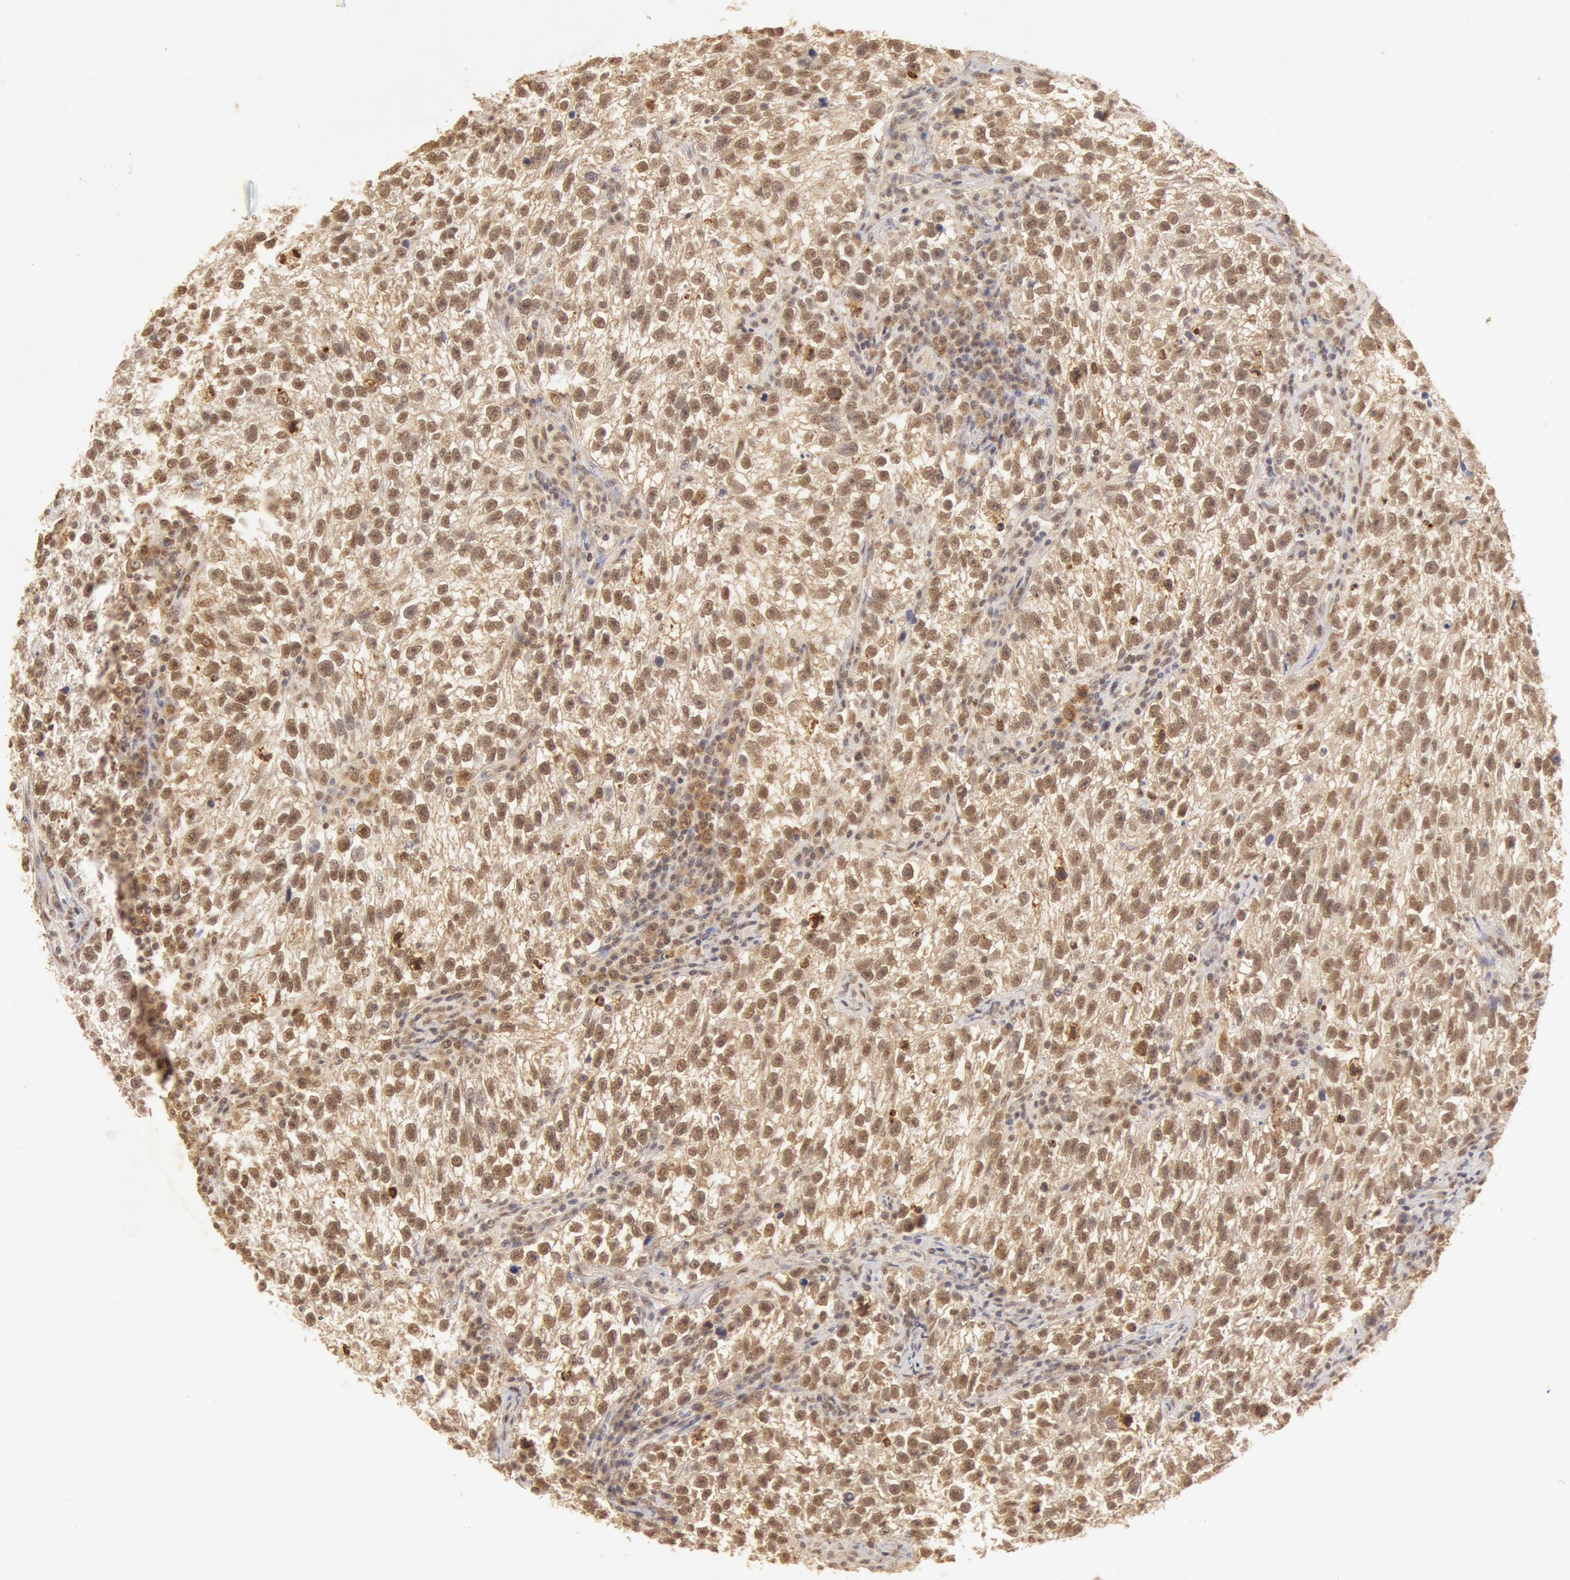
{"staining": {"intensity": "strong", "quantity": ">75%", "location": "cytoplasmic/membranous,nuclear"}, "tissue": "testis cancer", "cell_type": "Tumor cells", "image_type": "cancer", "snomed": [{"axis": "morphology", "description": "Seminoma, NOS"}, {"axis": "topography", "description": "Testis"}], "caption": "High-power microscopy captured an IHC photomicrograph of testis cancer, revealing strong cytoplasmic/membranous and nuclear expression in approximately >75% of tumor cells. The protein of interest is stained brown, and the nuclei are stained in blue (DAB (3,3'-diaminobenzidine) IHC with brightfield microscopy, high magnification).", "gene": "SNRNP70", "patient": {"sex": "male", "age": 38}}